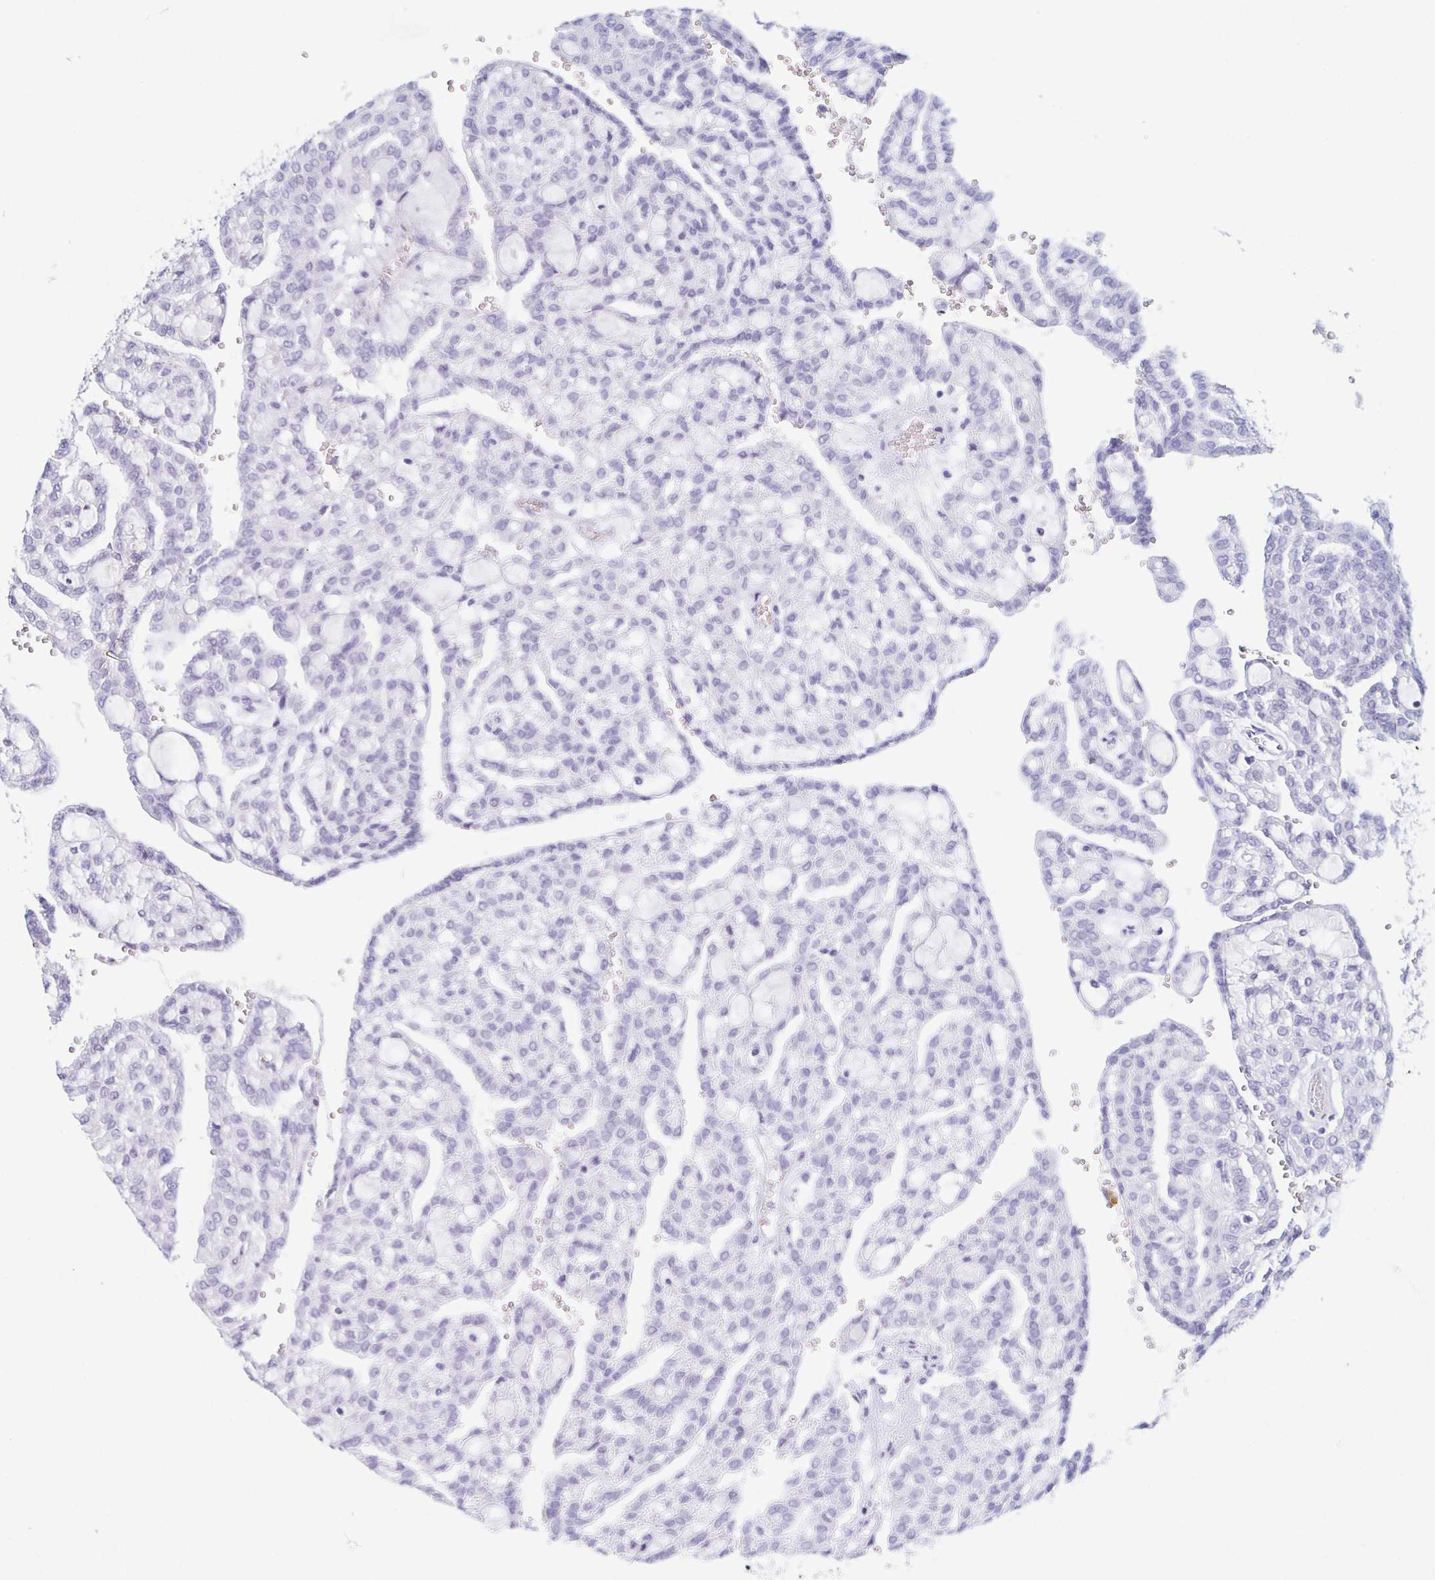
{"staining": {"intensity": "negative", "quantity": "none", "location": "none"}, "tissue": "renal cancer", "cell_type": "Tumor cells", "image_type": "cancer", "snomed": [{"axis": "morphology", "description": "Adenocarcinoma, NOS"}, {"axis": "topography", "description": "Kidney"}], "caption": "Human renal cancer stained for a protein using immunohistochemistry demonstrates no staining in tumor cells.", "gene": "ZG16B", "patient": {"sex": "male", "age": 63}}